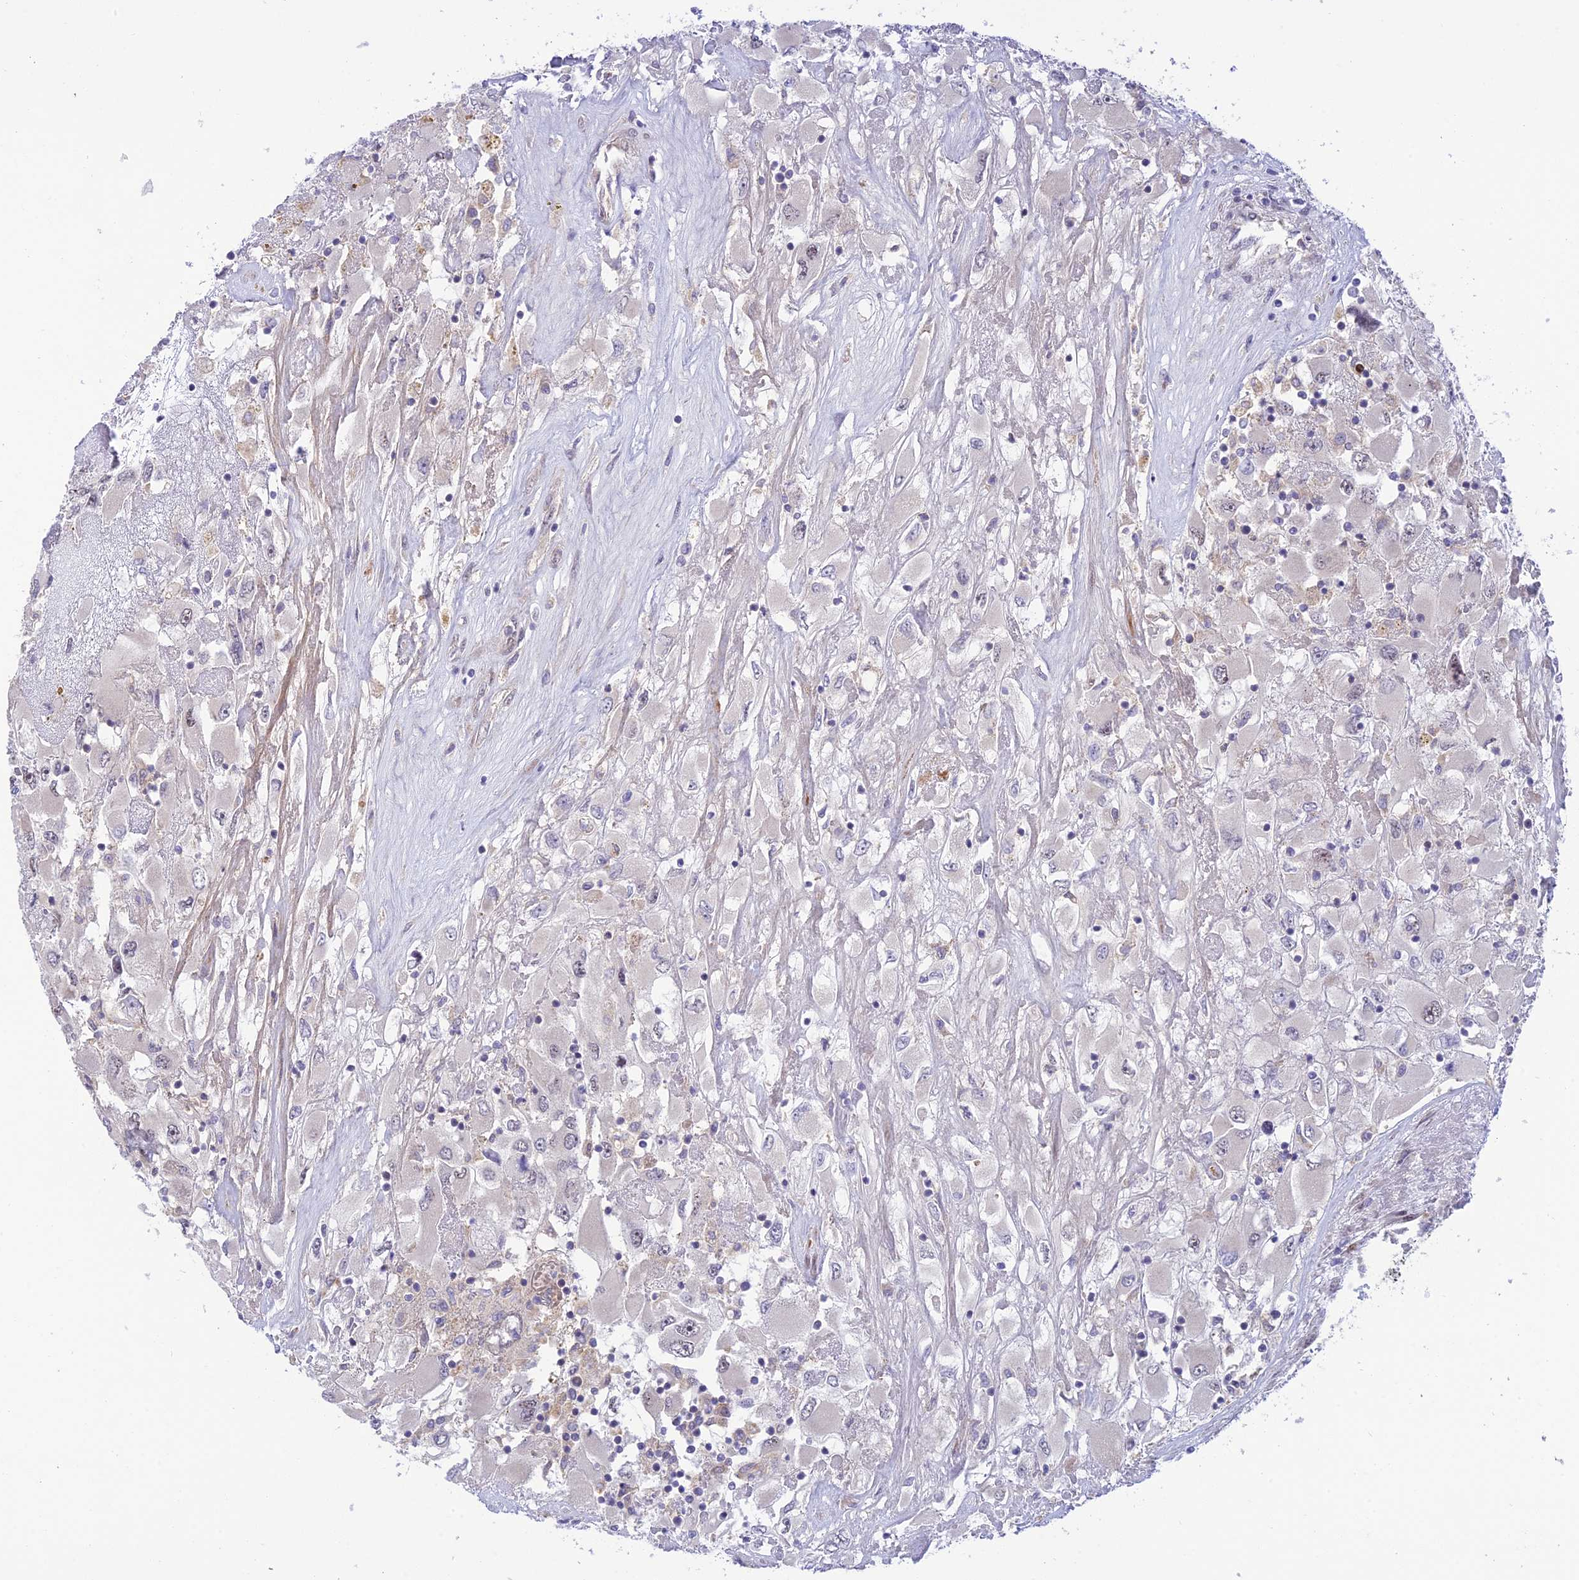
{"staining": {"intensity": "negative", "quantity": "none", "location": "none"}, "tissue": "renal cancer", "cell_type": "Tumor cells", "image_type": "cancer", "snomed": [{"axis": "morphology", "description": "Adenocarcinoma, NOS"}, {"axis": "topography", "description": "Kidney"}], "caption": "Protein analysis of renal adenocarcinoma reveals no significant staining in tumor cells. (DAB IHC, high magnification).", "gene": "ZNF584", "patient": {"sex": "female", "age": 52}}